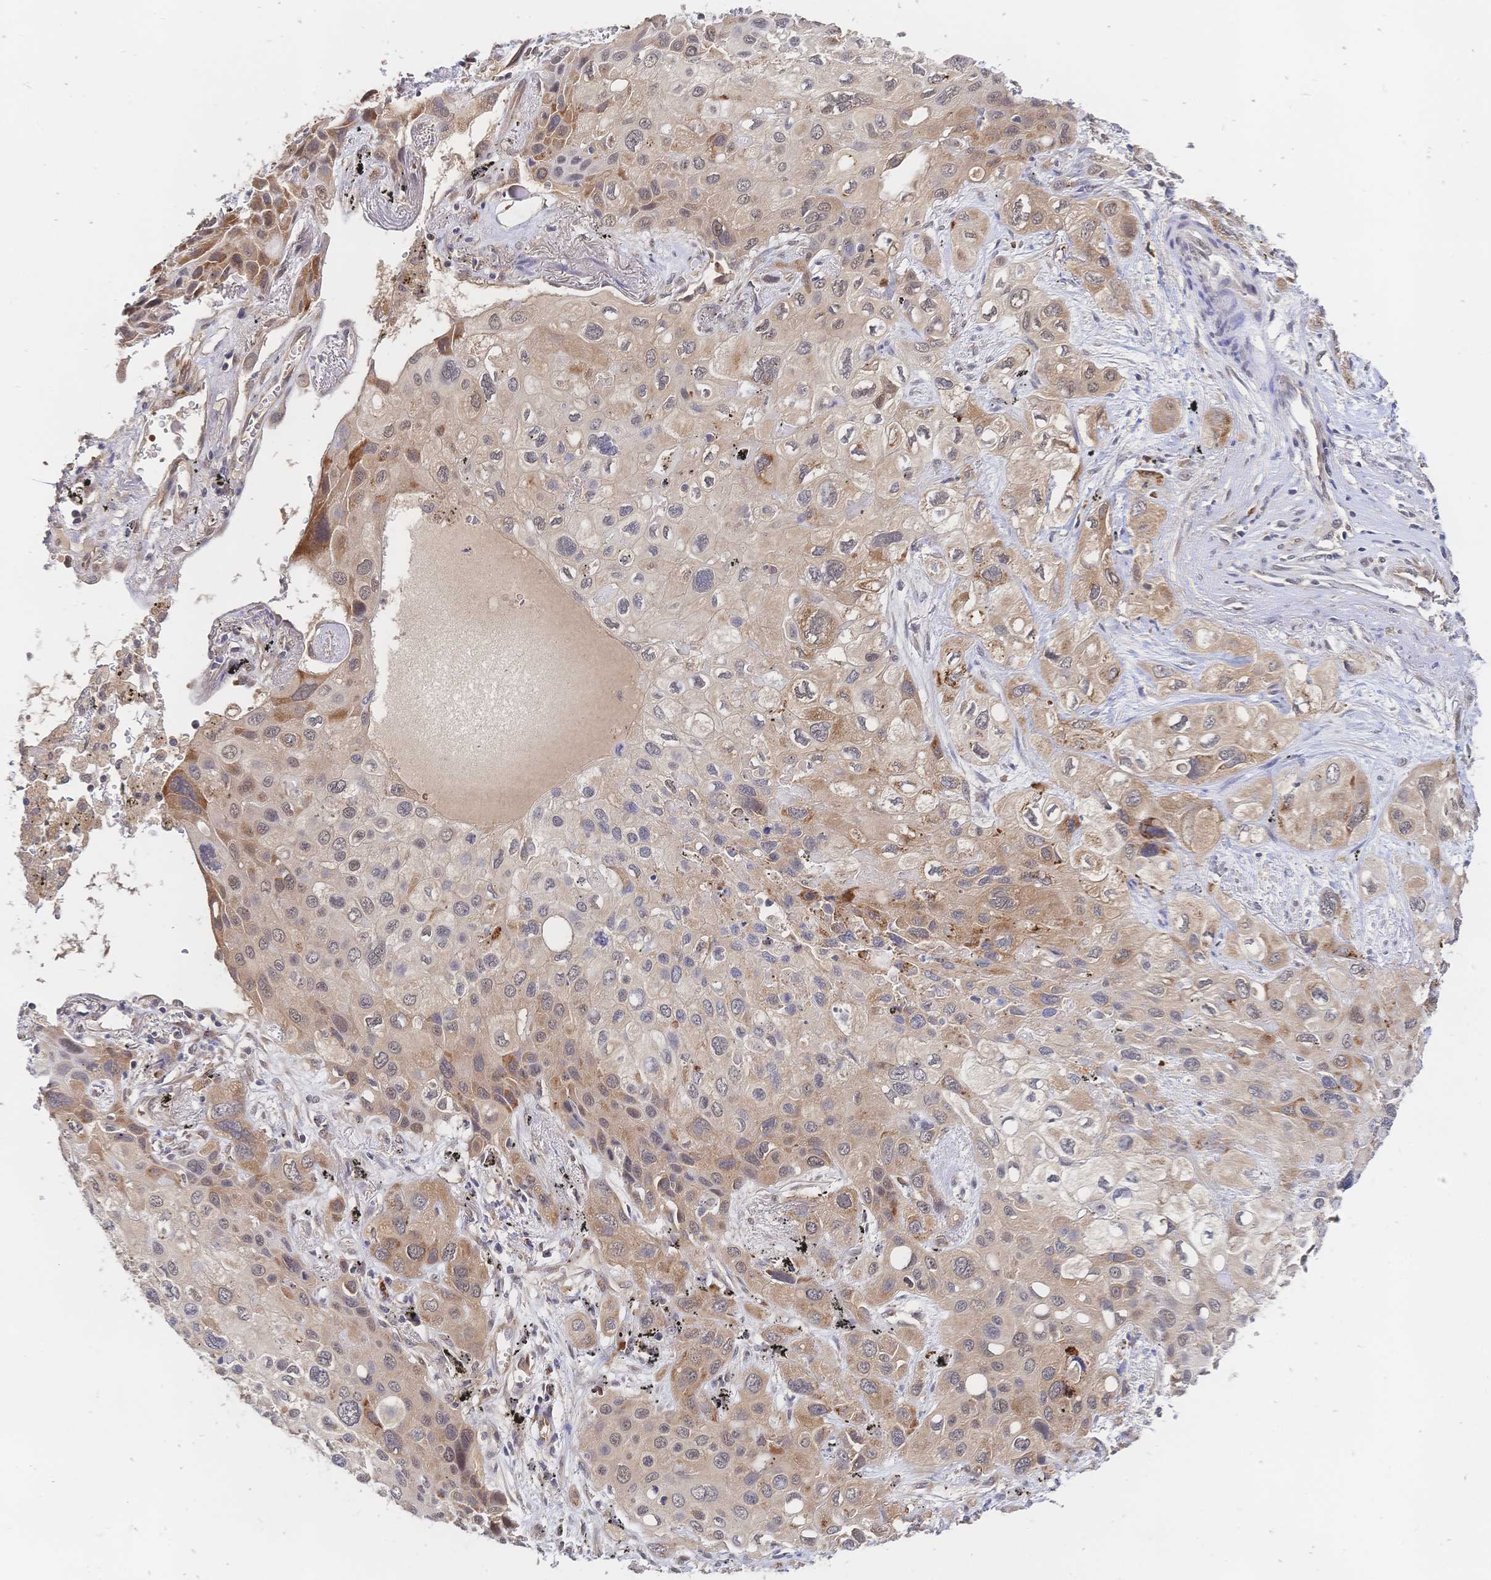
{"staining": {"intensity": "moderate", "quantity": "<25%", "location": "cytoplasmic/membranous"}, "tissue": "lung cancer", "cell_type": "Tumor cells", "image_type": "cancer", "snomed": [{"axis": "morphology", "description": "Squamous cell carcinoma, NOS"}, {"axis": "morphology", "description": "Squamous cell carcinoma, metastatic, NOS"}, {"axis": "topography", "description": "Lung"}], "caption": "Protein expression analysis of human squamous cell carcinoma (lung) reveals moderate cytoplasmic/membranous expression in about <25% of tumor cells.", "gene": "LMO4", "patient": {"sex": "male", "age": 59}}